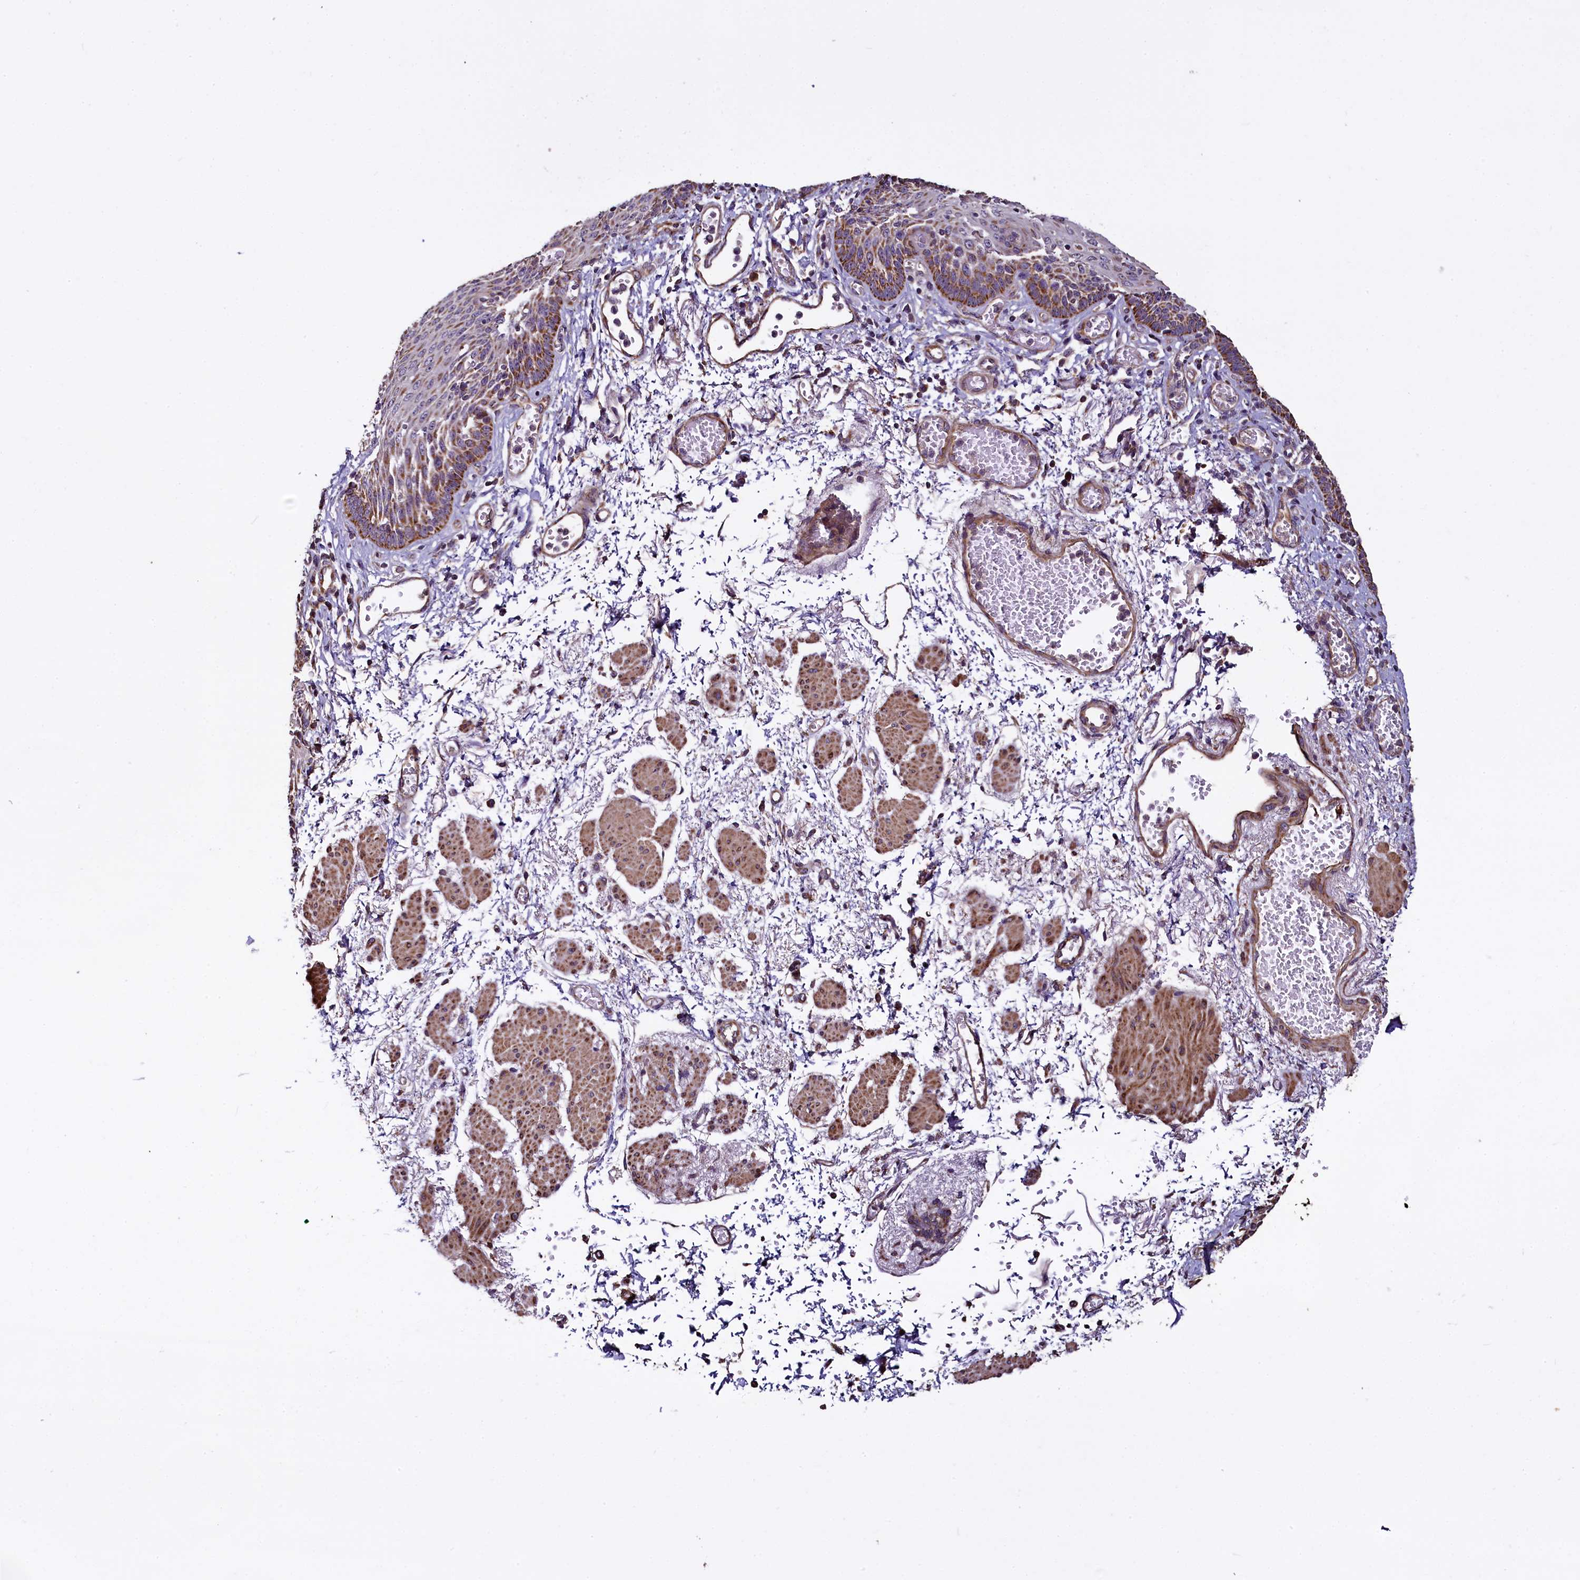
{"staining": {"intensity": "strong", "quantity": "25%-75%", "location": "cytoplasmic/membranous"}, "tissue": "esophagus", "cell_type": "Squamous epithelial cells", "image_type": "normal", "snomed": [{"axis": "morphology", "description": "Normal tissue, NOS"}, {"axis": "topography", "description": "Esophagus"}], "caption": "Squamous epithelial cells show strong cytoplasmic/membranous expression in approximately 25%-75% of cells in unremarkable esophagus.", "gene": "COQ9", "patient": {"sex": "male", "age": 81}}